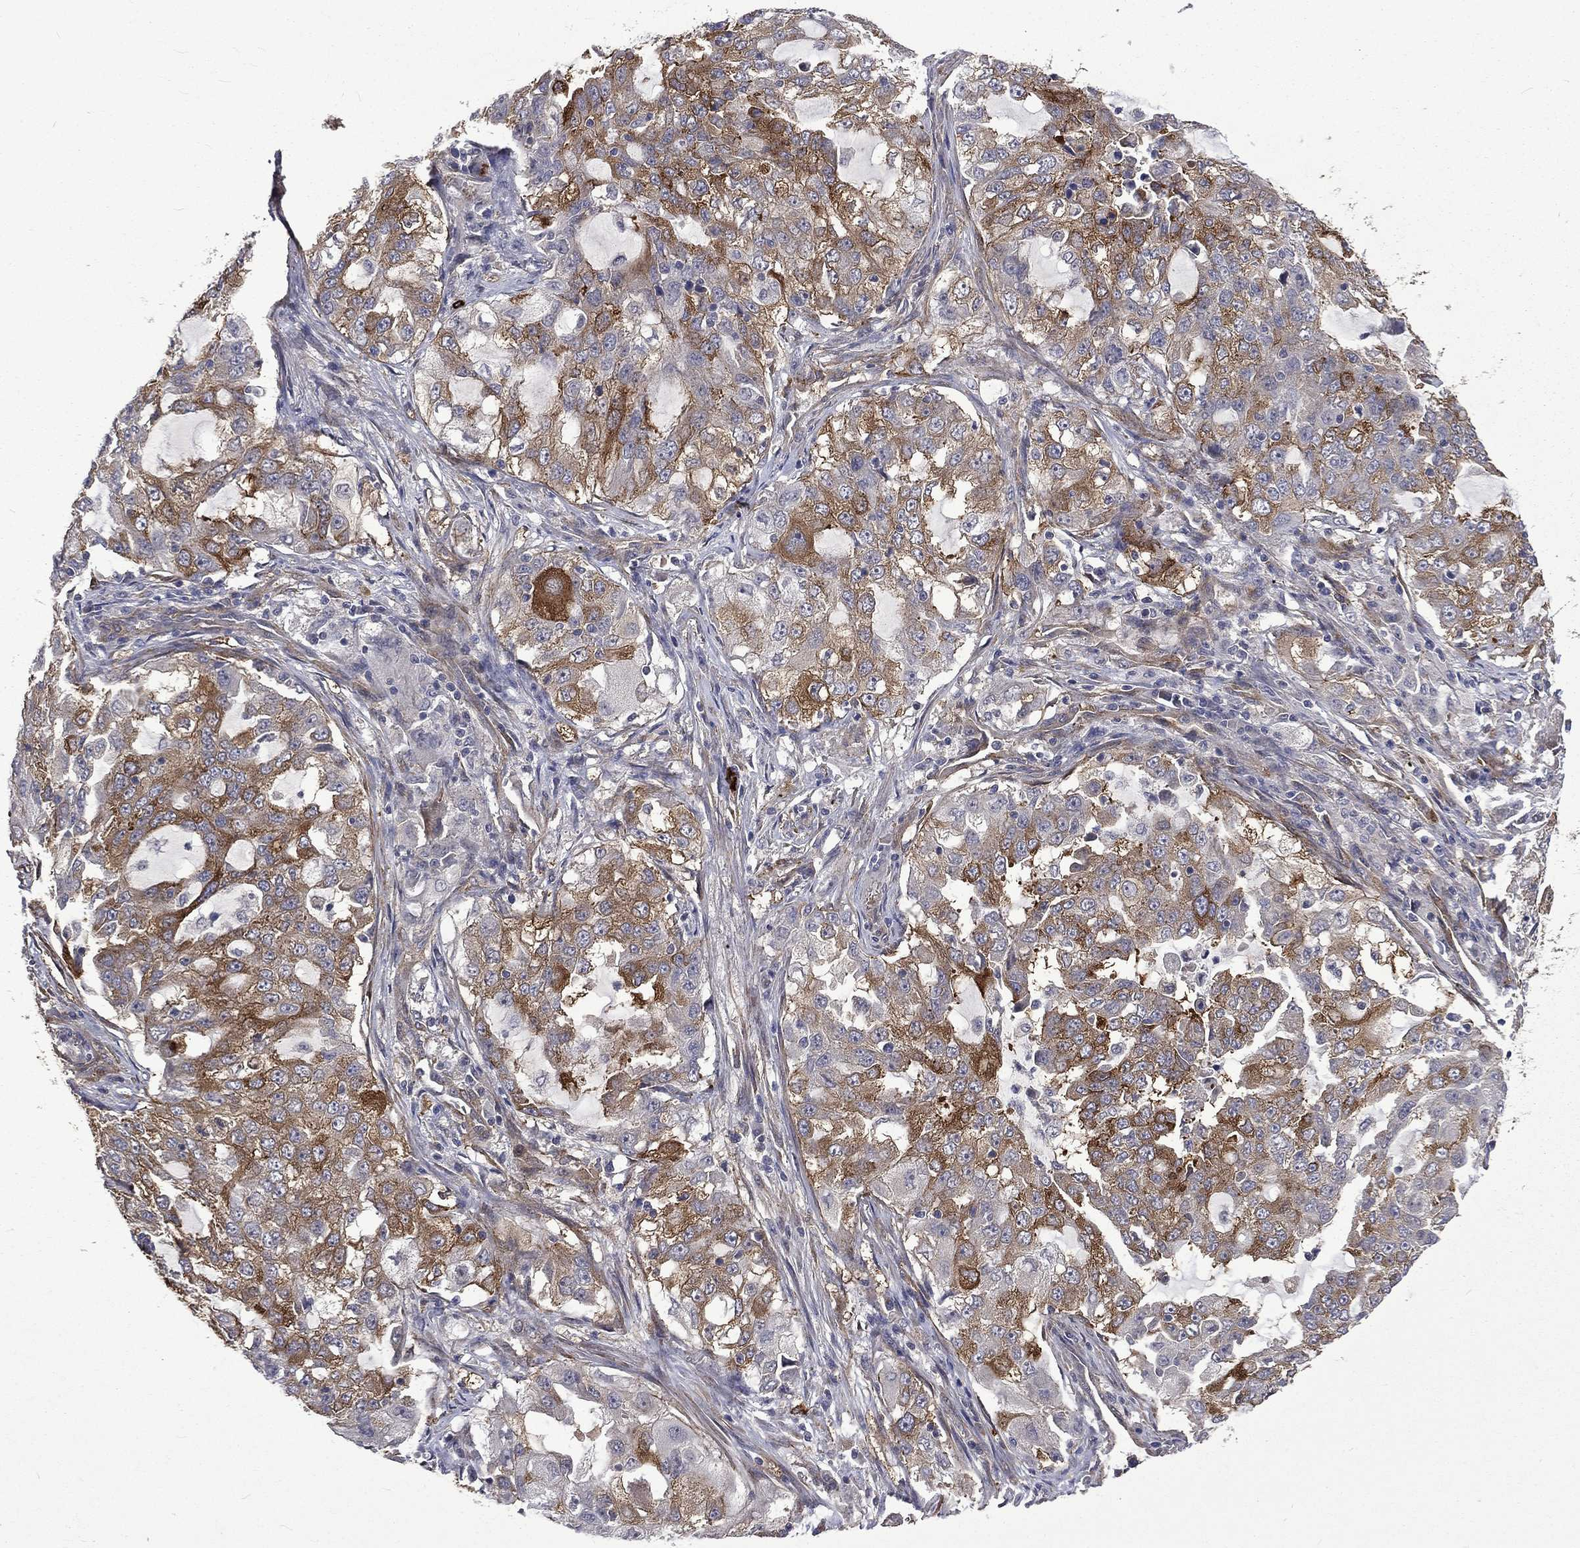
{"staining": {"intensity": "strong", "quantity": "<25%", "location": "cytoplasmic/membranous"}, "tissue": "lung cancer", "cell_type": "Tumor cells", "image_type": "cancer", "snomed": [{"axis": "morphology", "description": "Adenocarcinoma, NOS"}, {"axis": "topography", "description": "Lung"}], "caption": "About <25% of tumor cells in lung adenocarcinoma demonstrate strong cytoplasmic/membranous protein expression as visualized by brown immunohistochemical staining.", "gene": "PPFIBP1", "patient": {"sex": "female", "age": 61}}